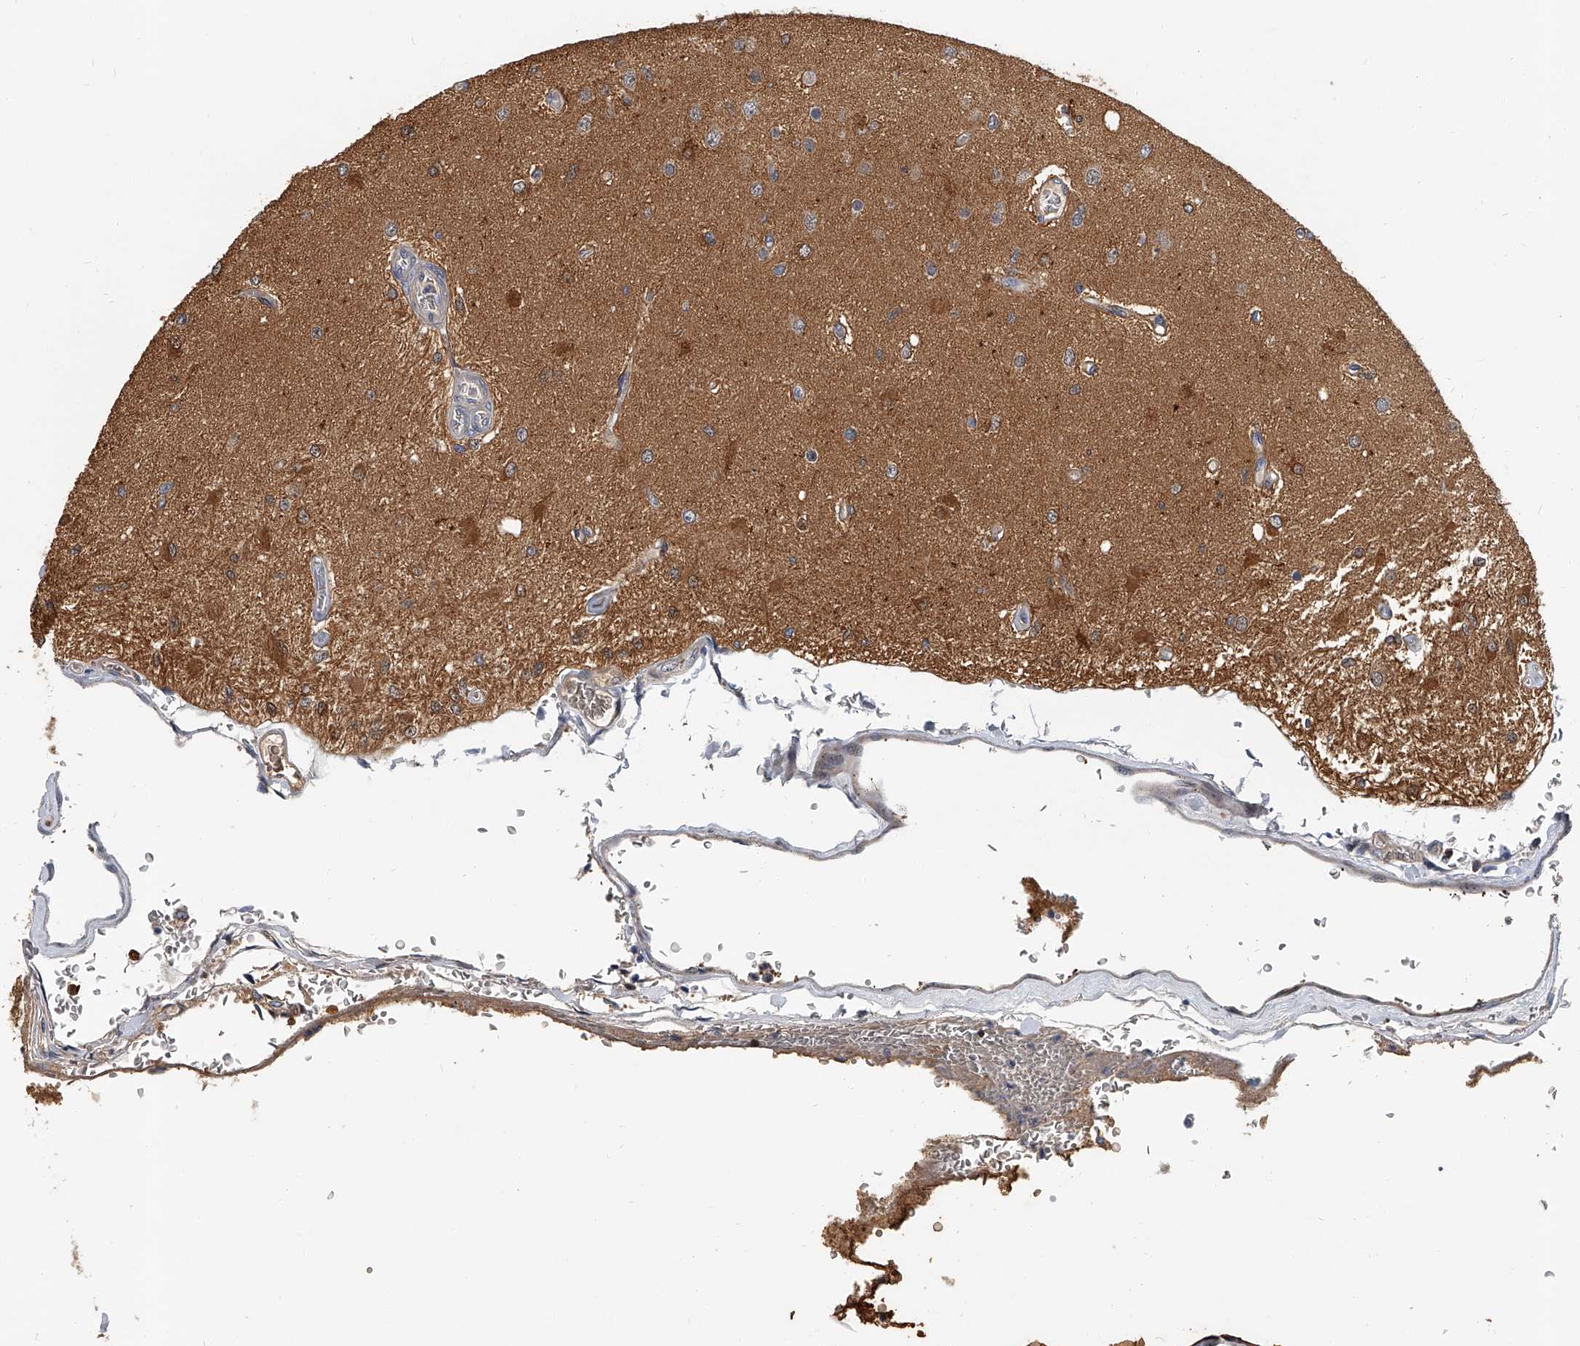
{"staining": {"intensity": "weak", "quantity": ">75%", "location": "cytoplasmic/membranous"}, "tissue": "glioma", "cell_type": "Tumor cells", "image_type": "cancer", "snomed": [{"axis": "morphology", "description": "Normal tissue, NOS"}, {"axis": "morphology", "description": "Glioma, malignant, High grade"}, {"axis": "topography", "description": "Cerebral cortex"}], "caption": "Glioma stained with DAB (3,3'-diaminobenzidine) immunohistochemistry (IHC) shows low levels of weak cytoplasmic/membranous staining in approximately >75% of tumor cells. (IHC, brightfield microscopy, high magnification).", "gene": "CD200", "patient": {"sex": "male", "age": 77}}